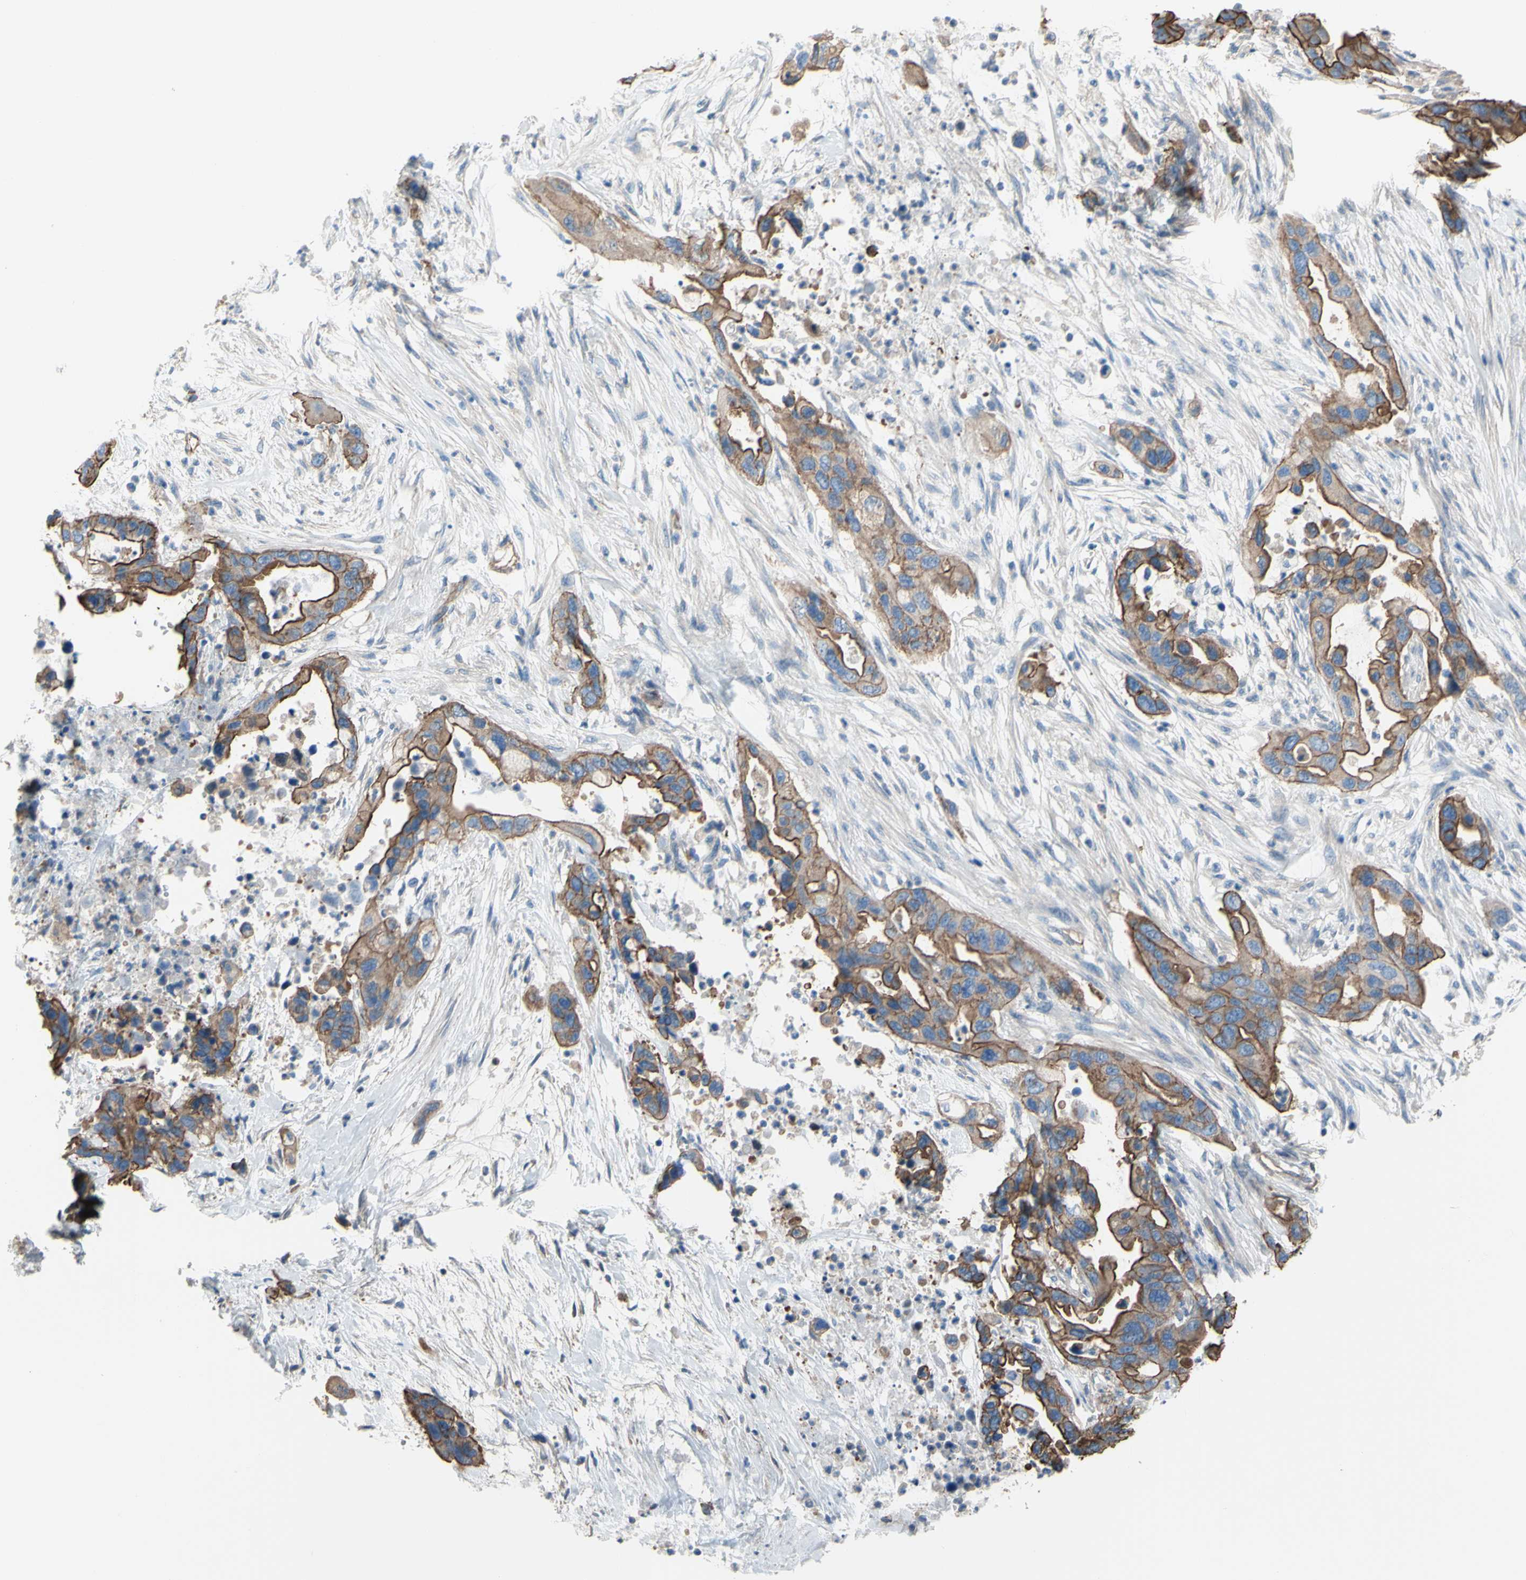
{"staining": {"intensity": "strong", "quantity": ">75%", "location": "cytoplasmic/membranous"}, "tissue": "pancreatic cancer", "cell_type": "Tumor cells", "image_type": "cancer", "snomed": [{"axis": "morphology", "description": "Adenocarcinoma, NOS"}, {"axis": "topography", "description": "Pancreas"}], "caption": "Immunohistochemical staining of pancreatic cancer reveals strong cytoplasmic/membranous protein positivity in about >75% of tumor cells.", "gene": "TPBG", "patient": {"sex": "female", "age": 71}}